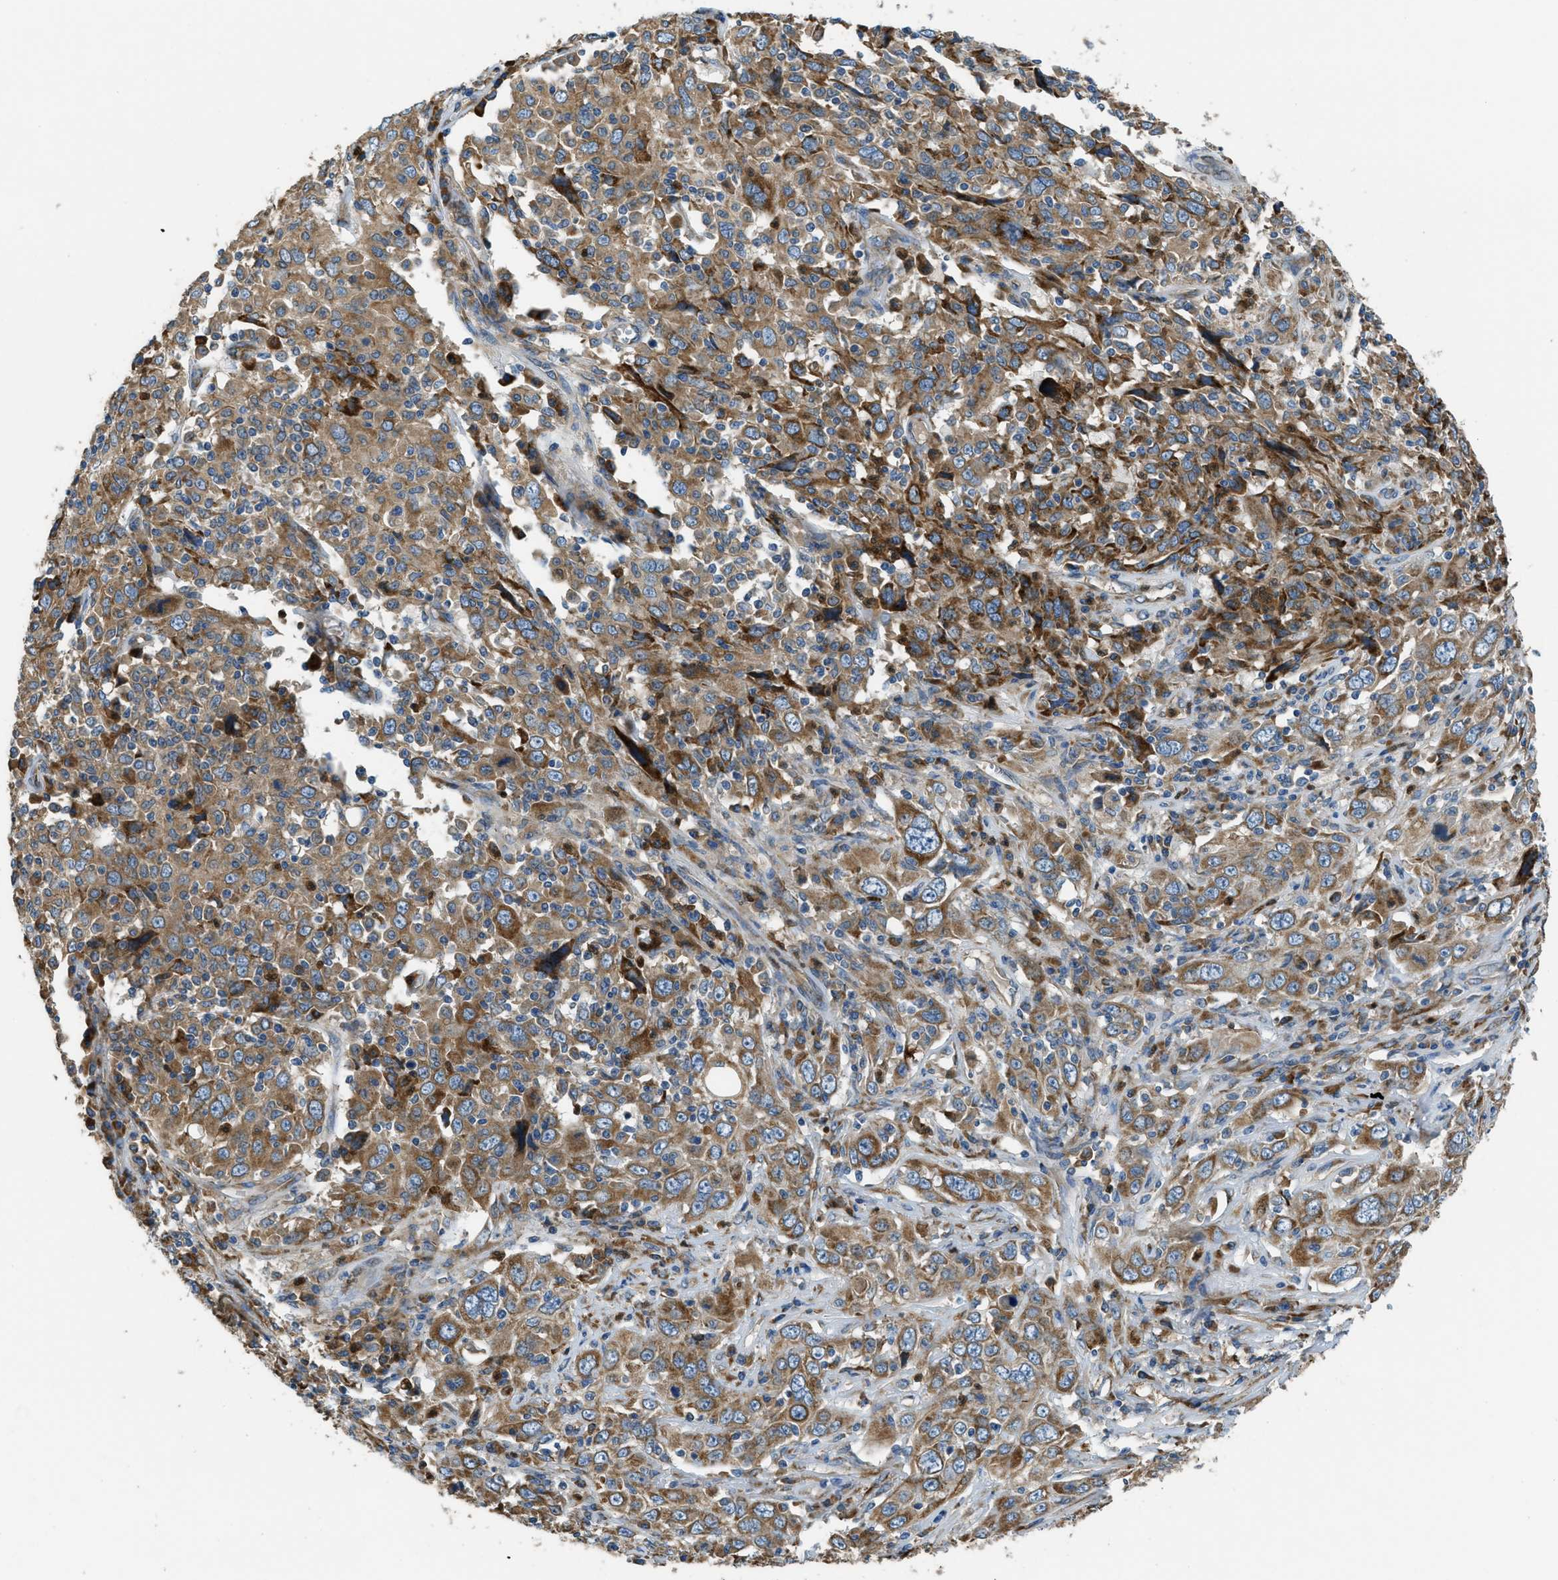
{"staining": {"intensity": "moderate", "quantity": ">75%", "location": "cytoplasmic/membranous"}, "tissue": "cervical cancer", "cell_type": "Tumor cells", "image_type": "cancer", "snomed": [{"axis": "morphology", "description": "Squamous cell carcinoma, NOS"}, {"axis": "topography", "description": "Cervix"}], "caption": "Immunohistochemical staining of human cervical cancer (squamous cell carcinoma) reveals medium levels of moderate cytoplasmic/membranous staining in approximately >75% of tumor cells.", "gene": "GIMAP8", "patient": {"sex": "female", "age": 46}}